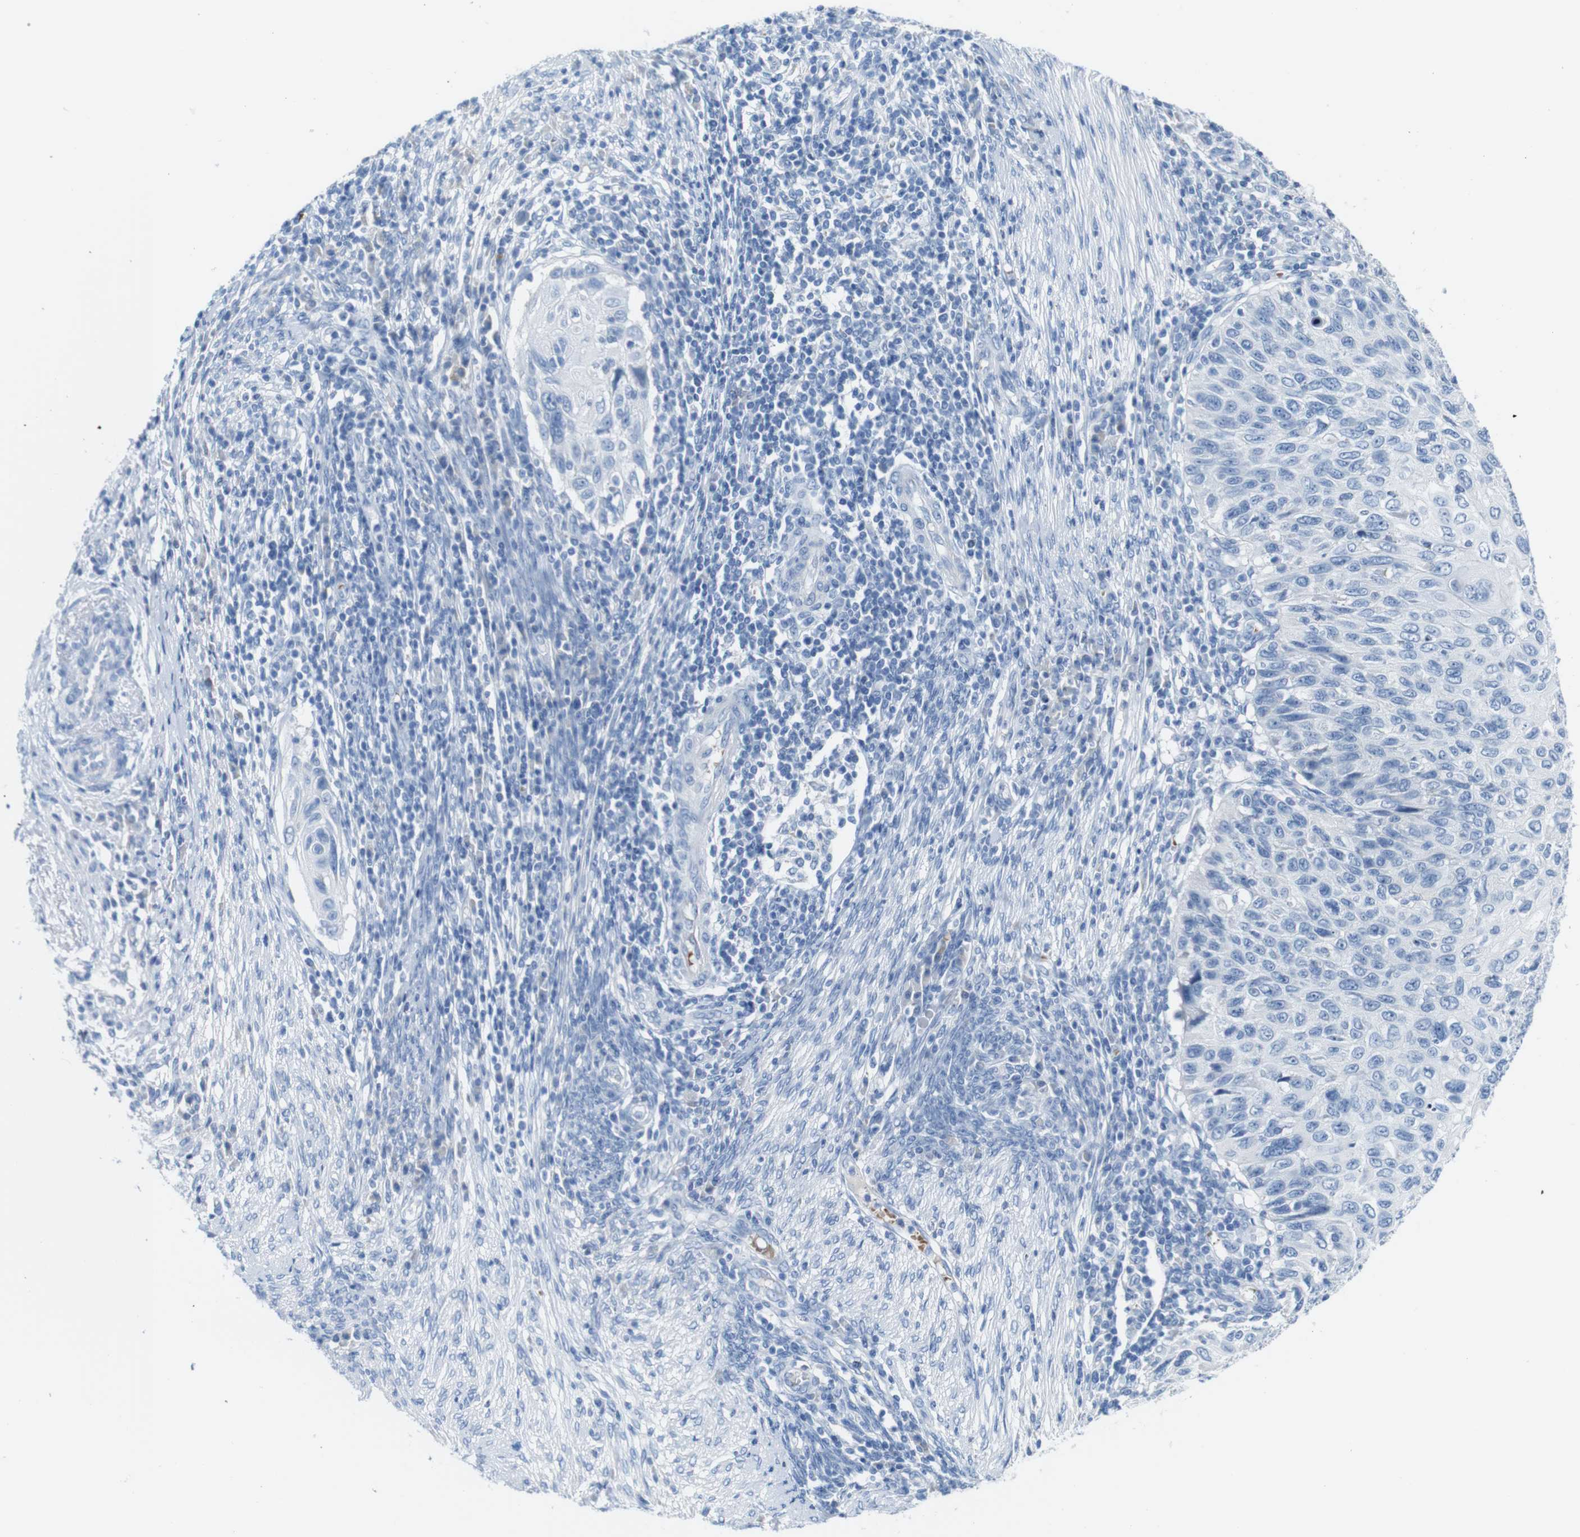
{"staining": {"intensity": "negative", "quantity": "none", "location": "none"}, "tissue": "cervical cancer", "cell_type": "Tumor cells", "image_type": "cancer", "snomed": [{"axis": "morphology", "description": "Squamous cell carcinoma, NOS"}, {"axis": "topography", "description": "Cervix"}], "caption": "A histopathology image of human cervical cancer (squamous cell carcinoma) is negative for staining in tumor cells.", "gene": "IGSF8", "patient": {"sex": "female", "age": 70}}